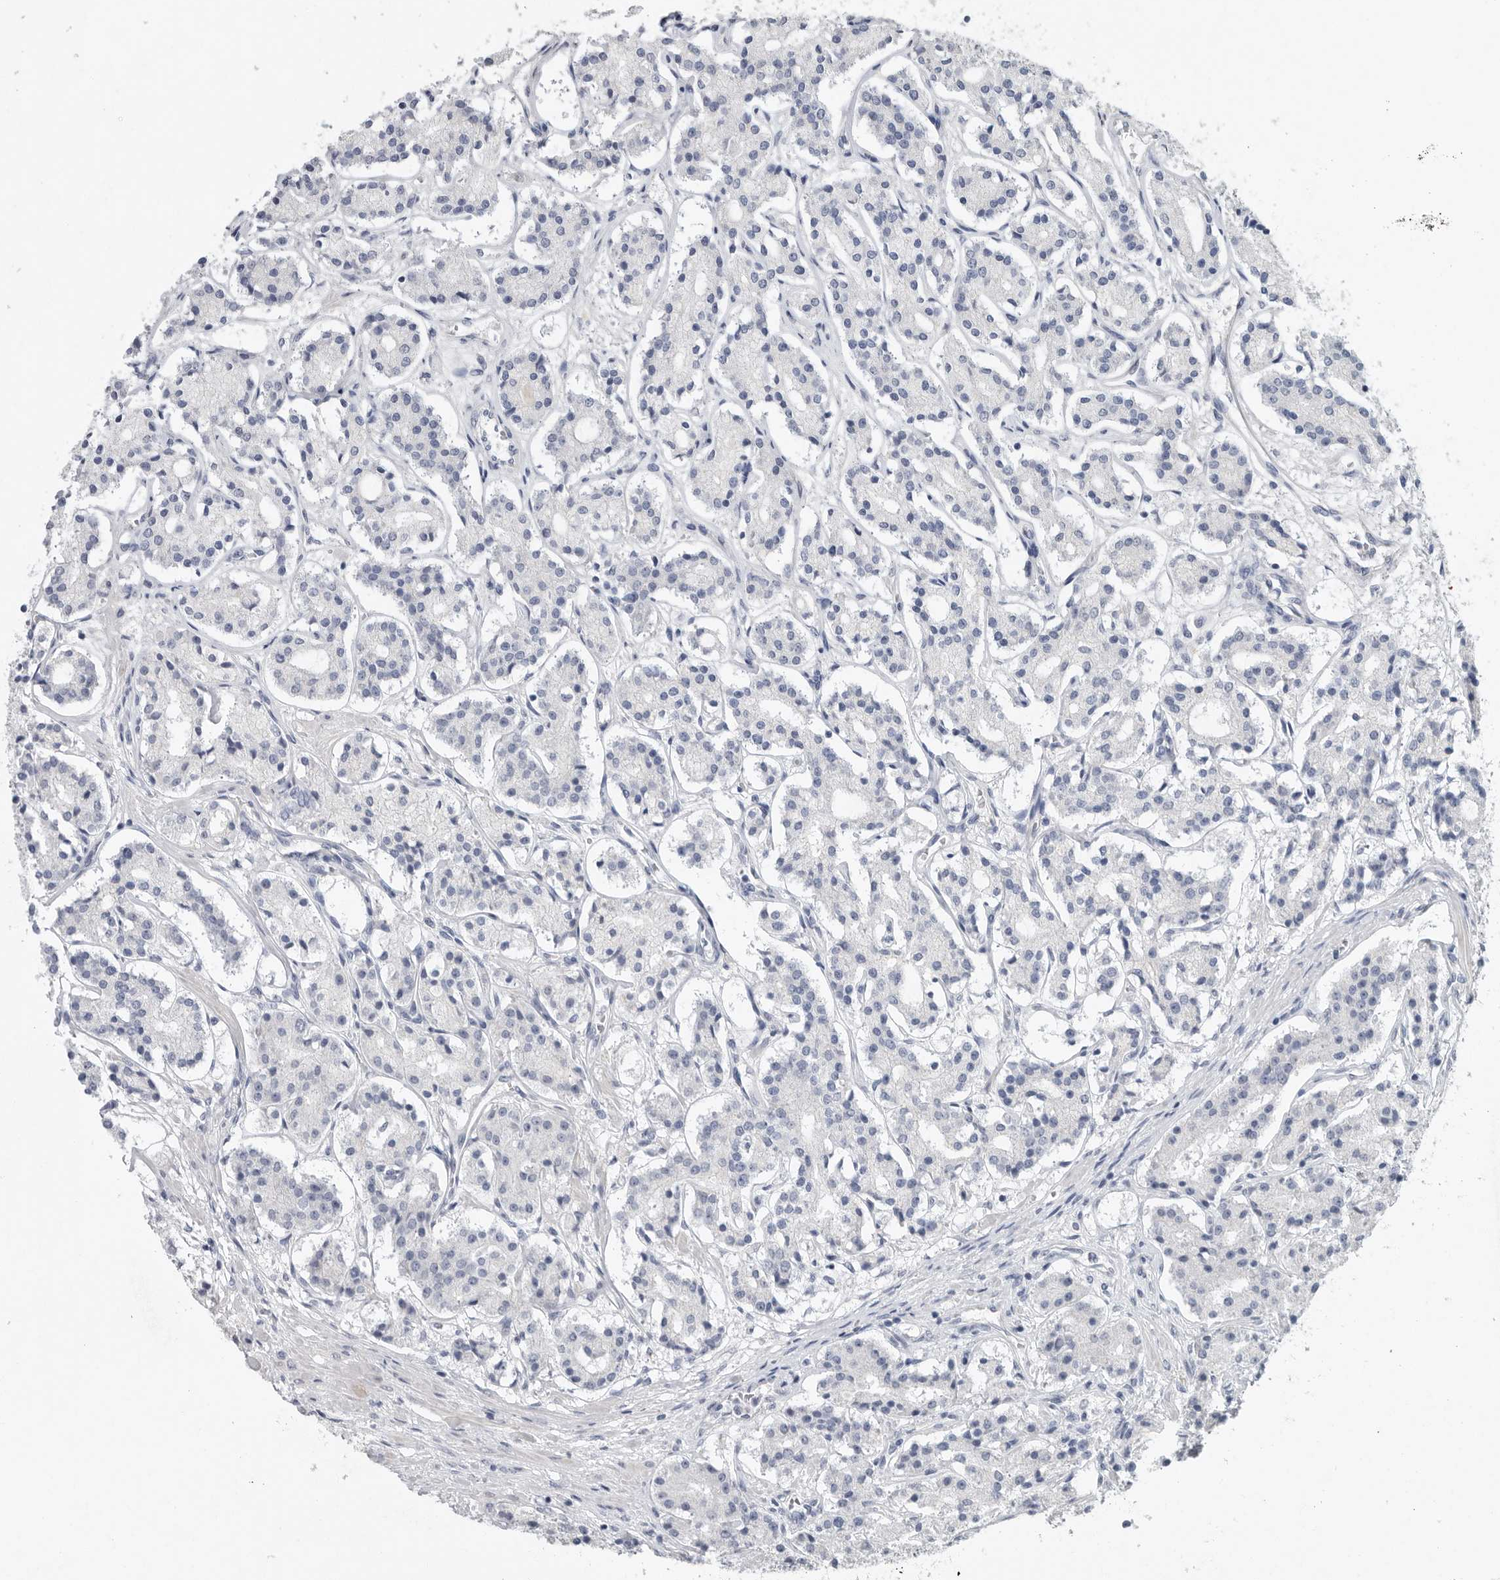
{"staining": {"intensity": "negative", "quantity": "none", "location": "none"}, "tissue": "prostate cancer", "cell_type": "Tumor cells", "image_type": "cancer", "snomed": [{"axis": "morphology", "description": "Adenocarcinoma, High grade"}, {"axis": "topography", "description": "Prostate"}], "caption": "Prostate adenocarcinoma (high-grade) was stained to show a protein in brown. There is no significant expression in tumor cells. Nuclei are stained in blue.", "gene": "REG4", "patient": {"sex": "male", "age": 60}}